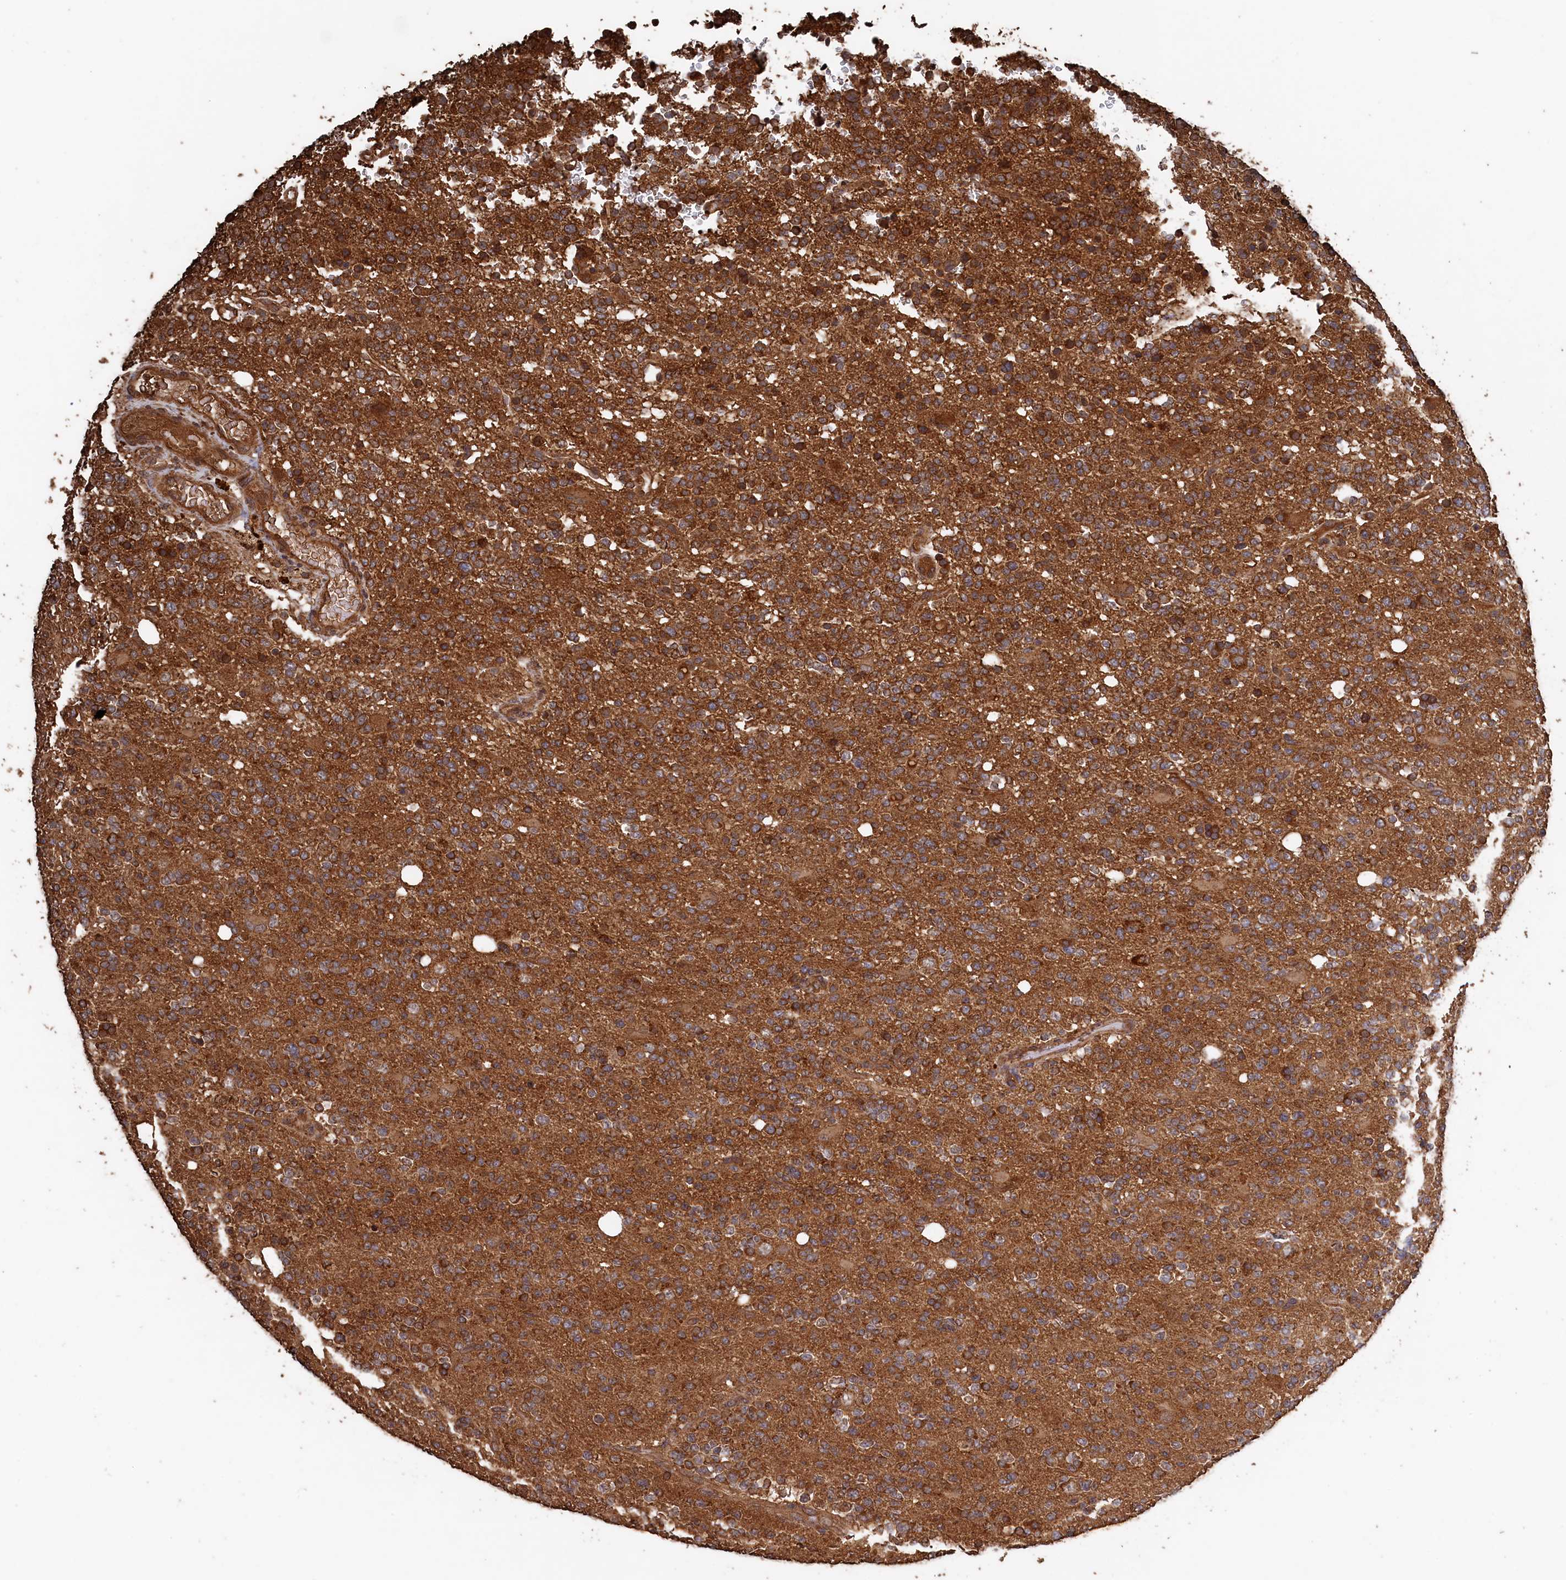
{"staining": {"intensity": "strong", "quantity": ">75%", "location": "cytoplasmic/membranous"}, "tissue": "glioma", "cell_type": "Tumor cells", "image_type": "cancer", "snomed": [{"axis": "morphology", "description": "Glioma, malignant, High grade"}, {"axis": "topography", "description": "Brain"}], "caption": "Glioma stained for a protein shows strong cytoplasmic/membranous positivity in tumor cells.", "gene": "SNX33", "patient": {"sex": "female", "age": 62}}